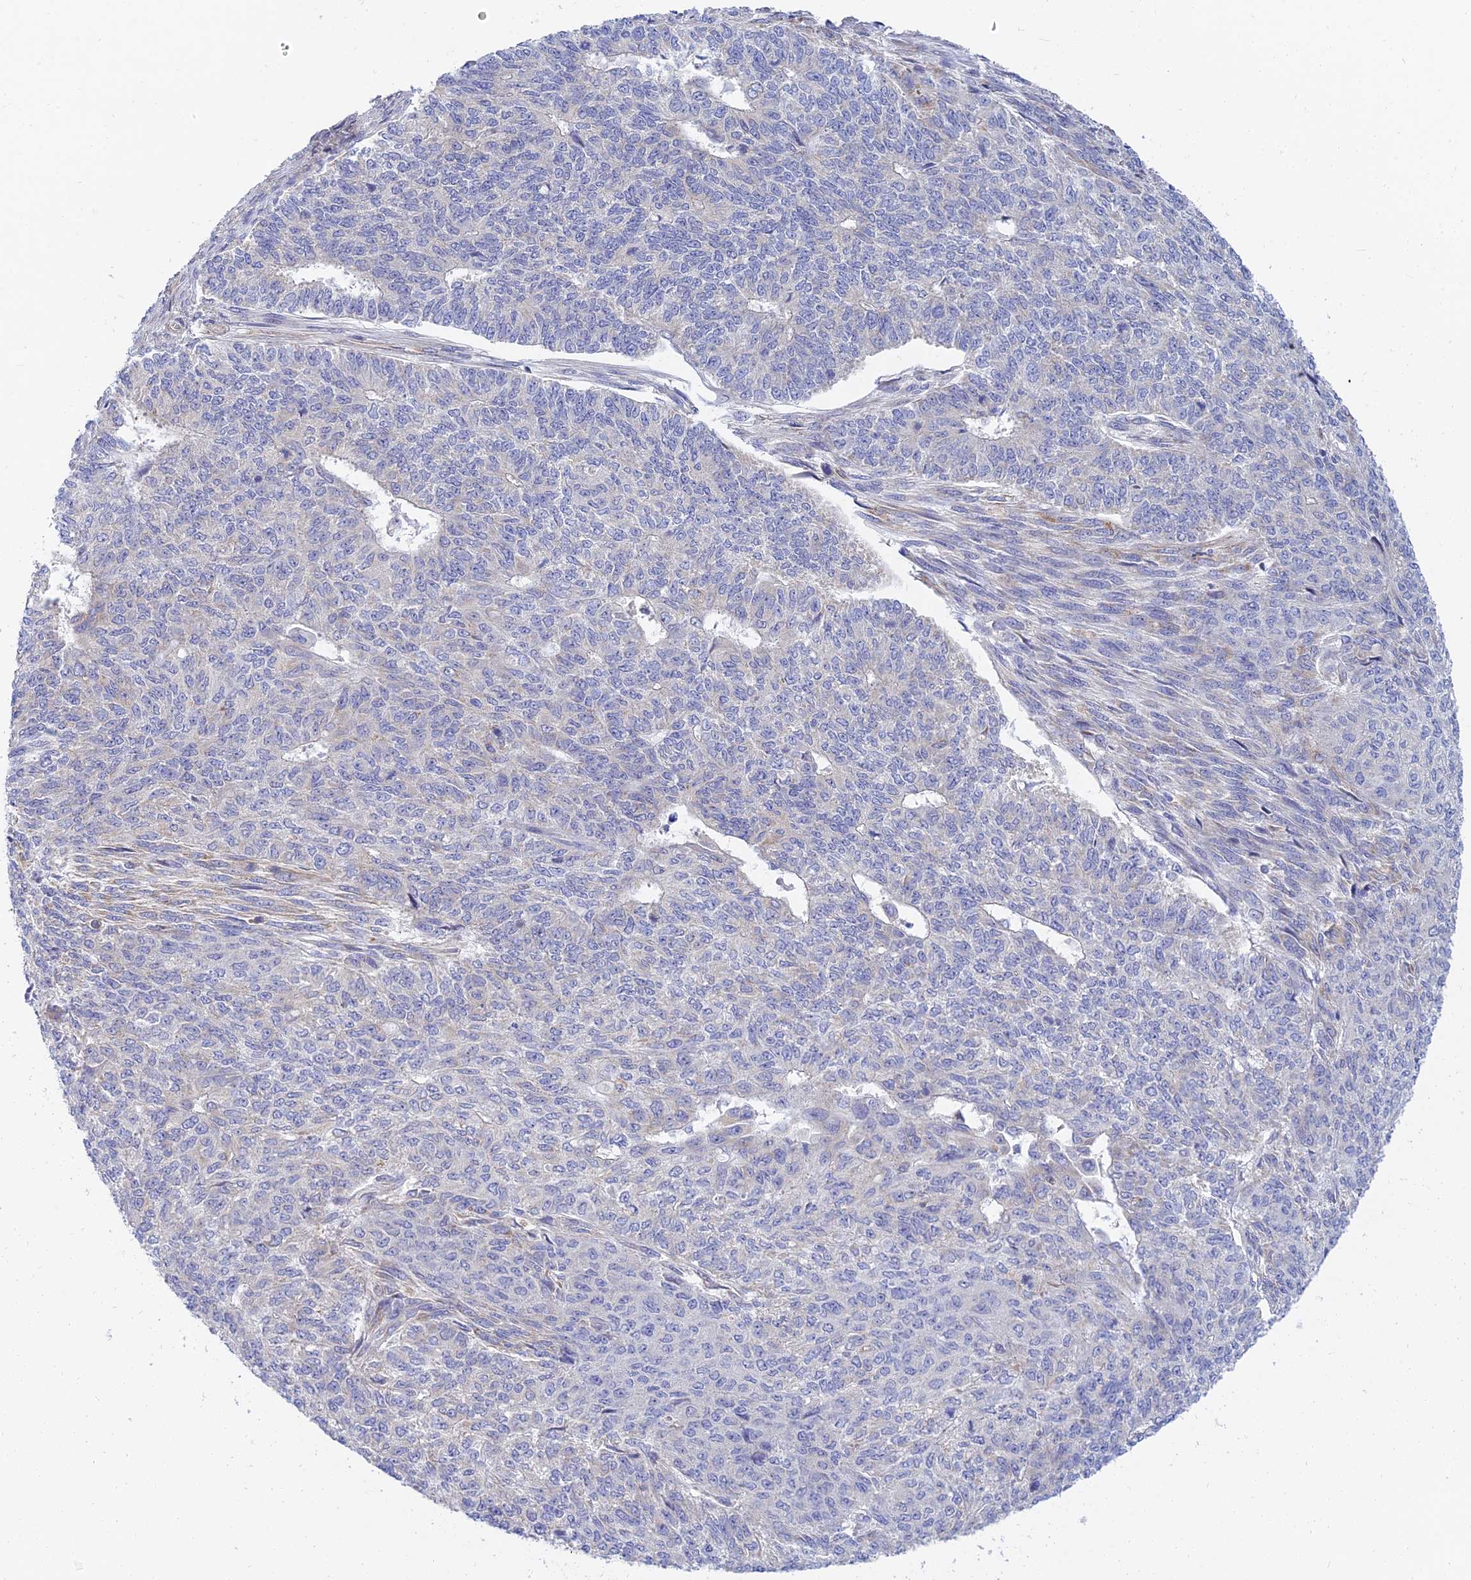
{"staining": {"intensity": "negative", "quantity": "none", "location": "none"}, "tissue": "endometrial cancer", "cell_type": "Tumor cells", "image_type": "cancer", "snomed": [{"axis": "morphology", "description": "Adenocarcinoma, NOS"}, {"axis": "topography", "description": "Endometrium"}], "caption": "Tumor cells are negative for brown protein staining in endometrial cancer.", "gene": "ARL8B", "patient": {"sex": "female", "age": 32}}